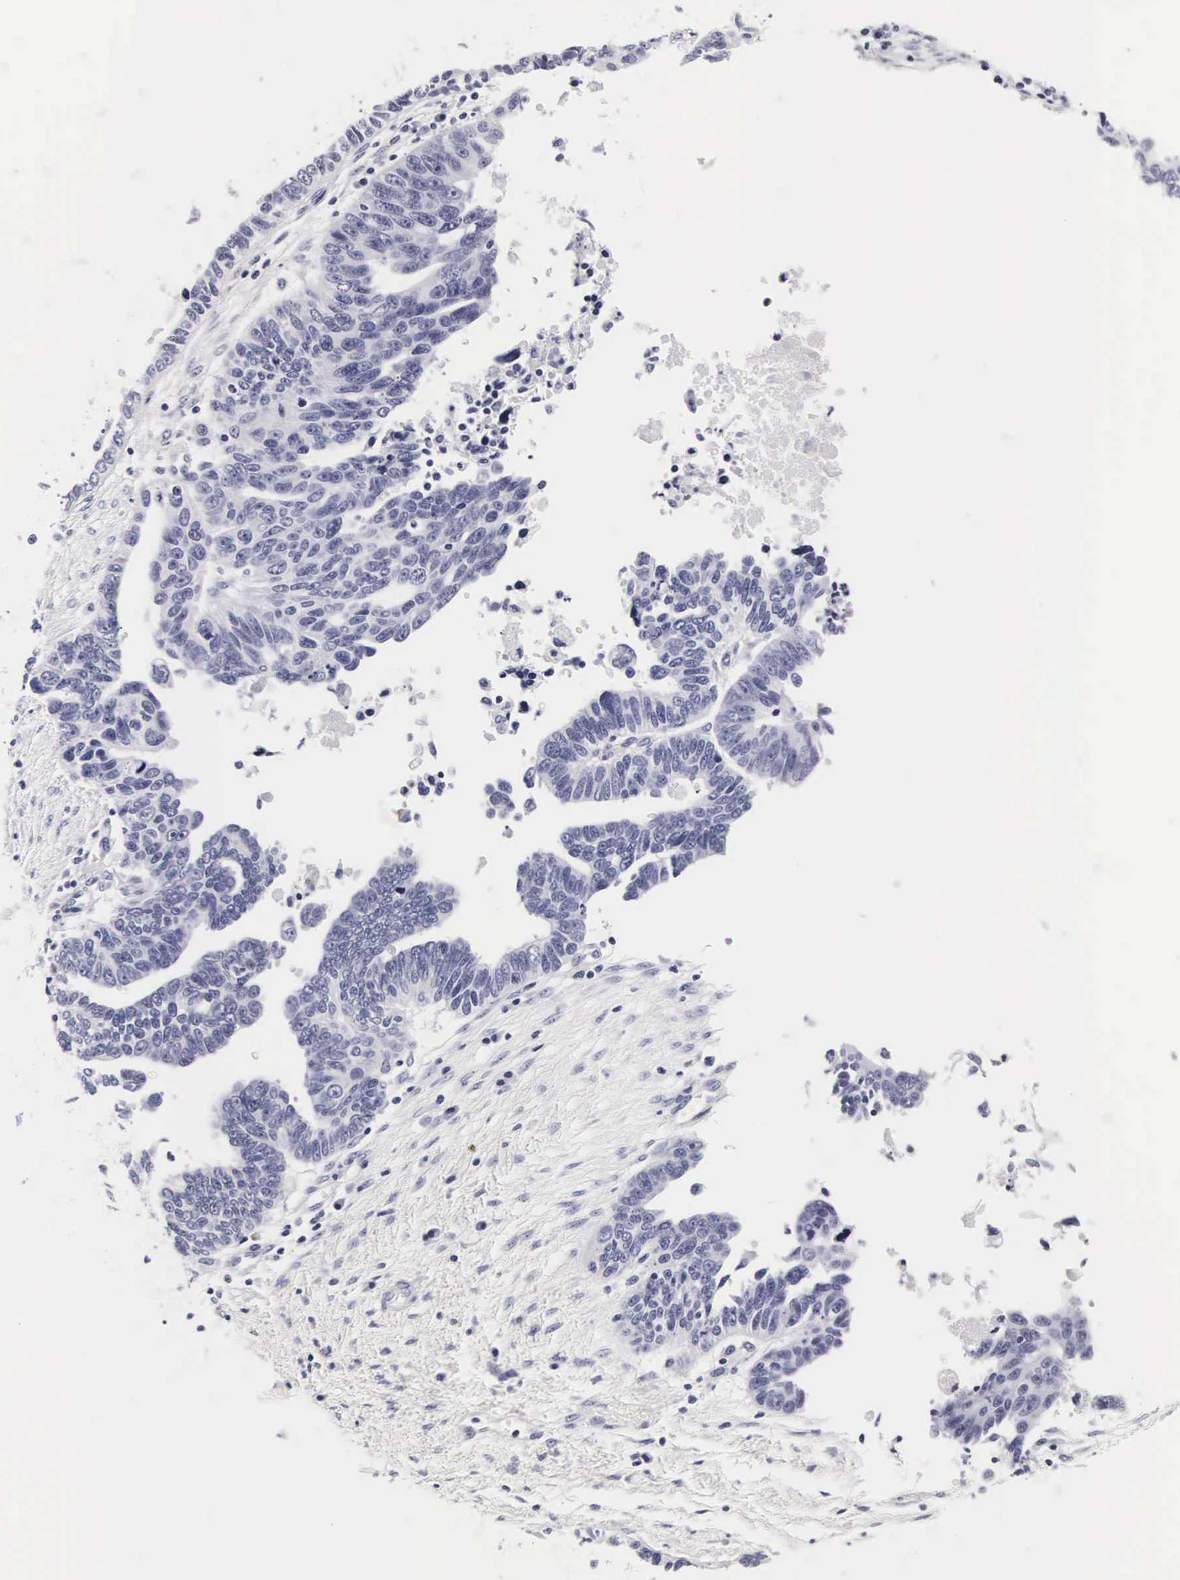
{"staining": {"intensity": "negative", "quantity": "none", "location": "none"}, "tissue": "ovarian cancer", "cell_type": "Tumor cells", "image_type": "cancer", "snomed": [{"axis": "morphology", "description": "Carcinoma, endometroid"}, {"axis": "morphology", "description": "Cystadenocarcinoma, serous, NOS"}, {"axis": "topography", "description": "Ovary"}], "caption": "Immunohistochemical staining of serous cystadenocarcinoma (ovarian) displays no significant staining in tumor cells.", "gene": "RNASE6", "patient": {"sex": "female", "age": 45}}